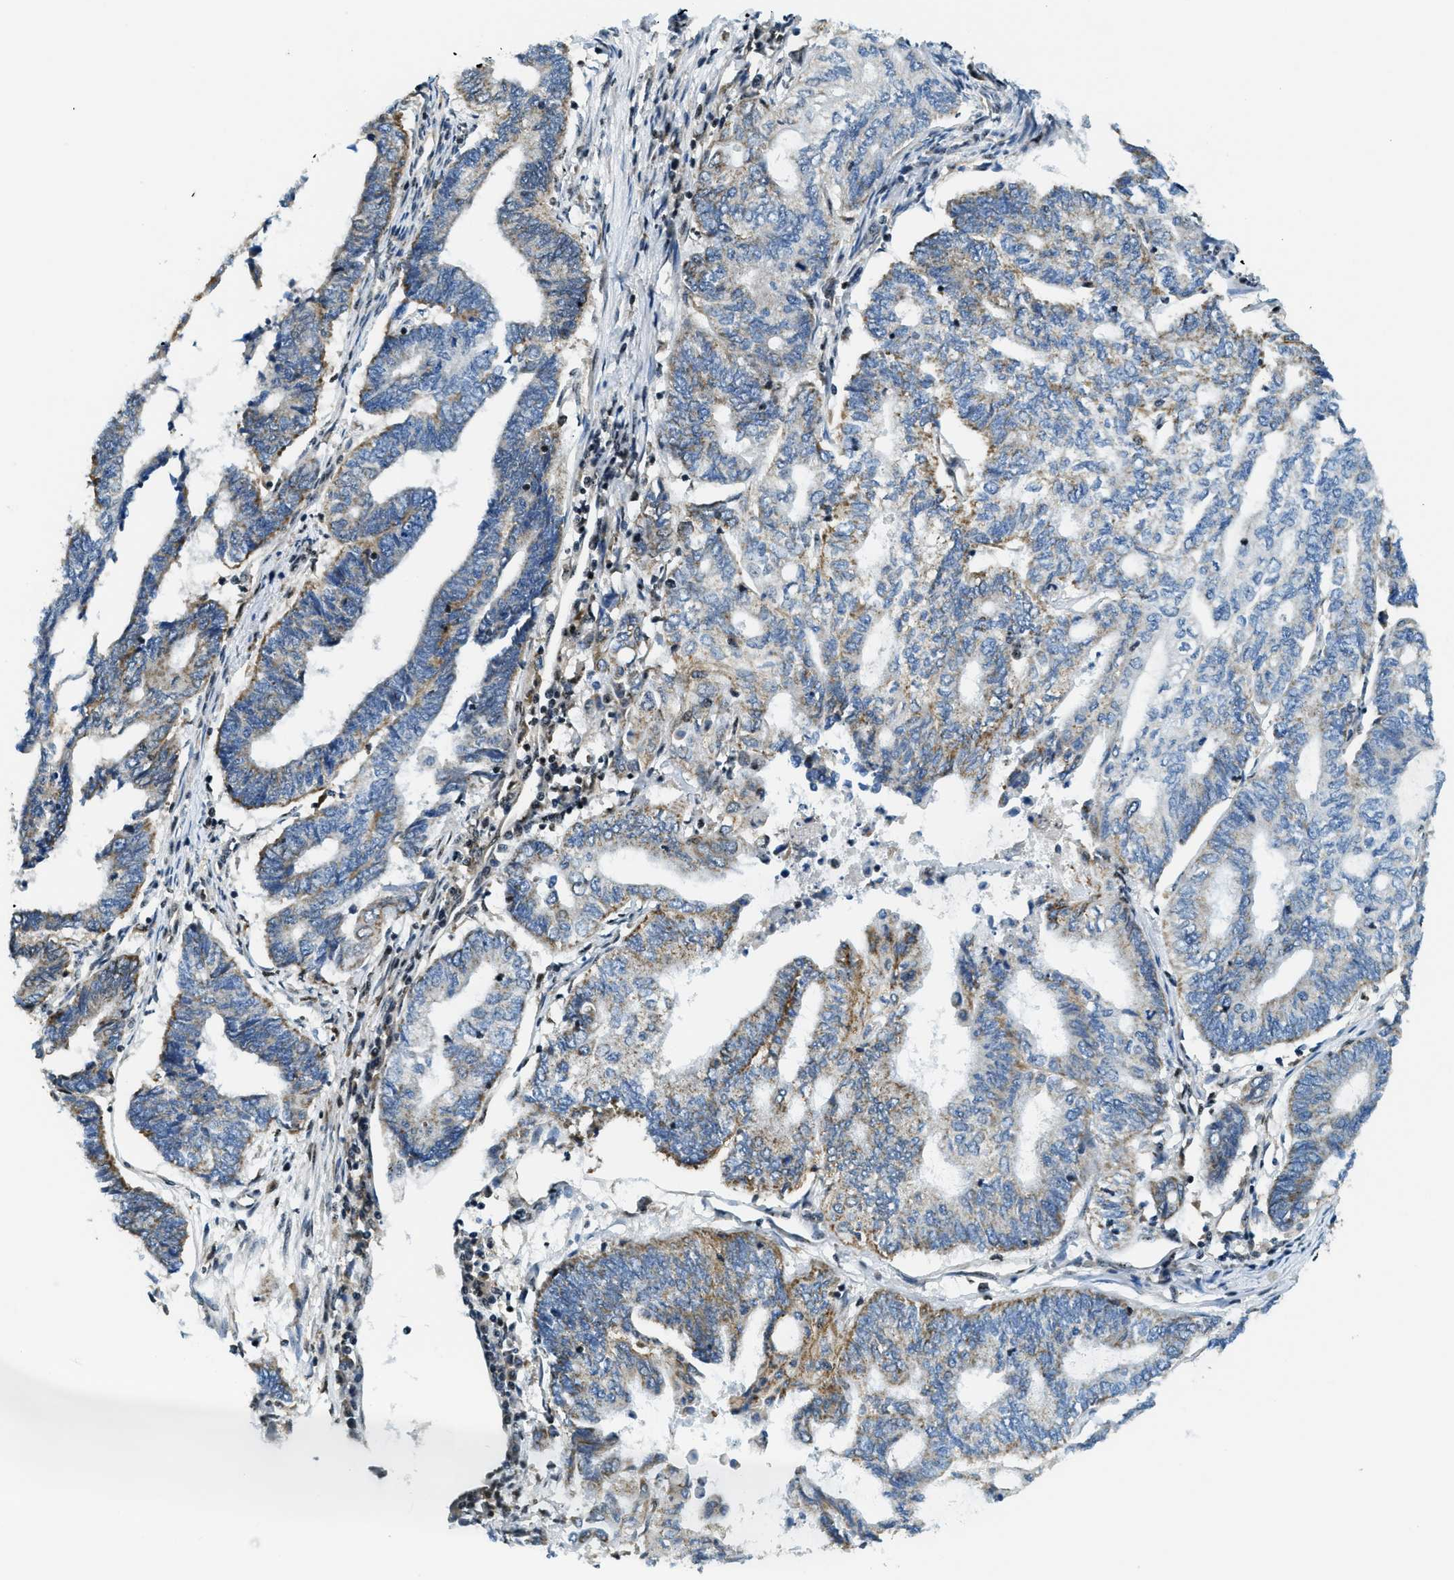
{"staining": {"intensity": "negative", "quantity": "none", "location": "none"}, "tissue": "endometrial cancer", "cell_type": "Tumor cells", "image_type": "cancer", "snomed": [{"axis": "morphology", "description": "Adenocarcinoma, NOS"}, {"axis": "topography", "description": "Uterus"}, {"axis": "topography", "description": "Endometrium"}], "caption": "This is an IHC photomicrograph of human adenocarcinoma (endometrial). There is no positivity in tumor cells.", "gene": "SP100", "patient": {"sex": "female", "age": 70}}